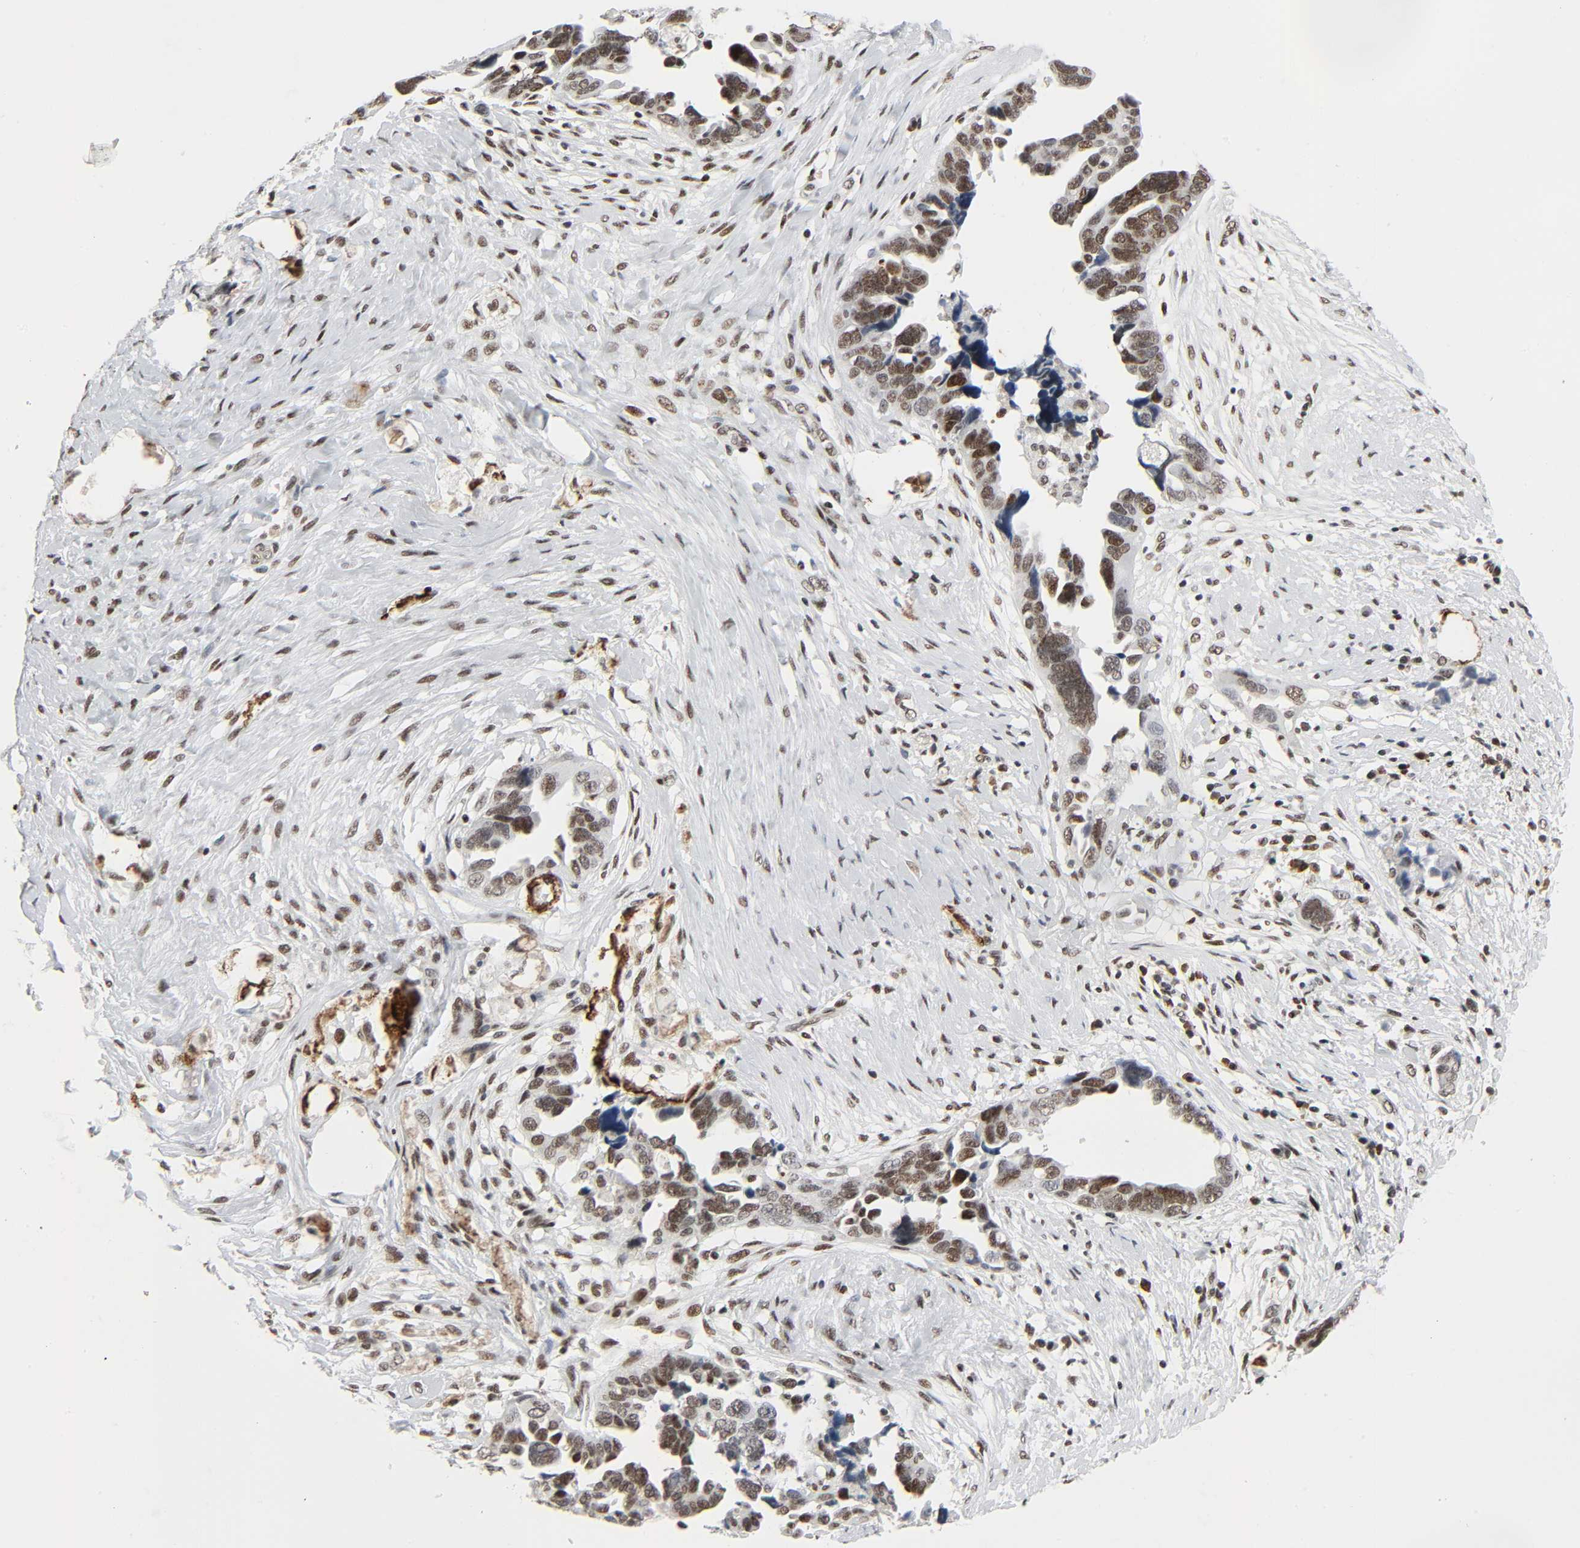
{"staining": {"intensity": "moderate", "quantity": ">75%", "location": "nuclear"}, "tissue": "ovarian cancer", "cell_type": "Tumor cells", "image_type": "cancer", "snomed": [{"axis": "morphology", "description": "Cystadenocarcinoma, serous, NOS"}, {"axis": "topography", "description": "Ovary"}], "caption": "Tumor cells demonstrate moderate nuclear positivity in approximately >75% of cells in ovarian cancer (serous cystadenocarcinoma). The staining was performed using DAB to visualize the protein expression in brown, while the nuclei were stained in blue with hematoxylin (Magnification: 20x).", "gene": "CREBBP", "patient": {"sex": "female", "age": 71}}